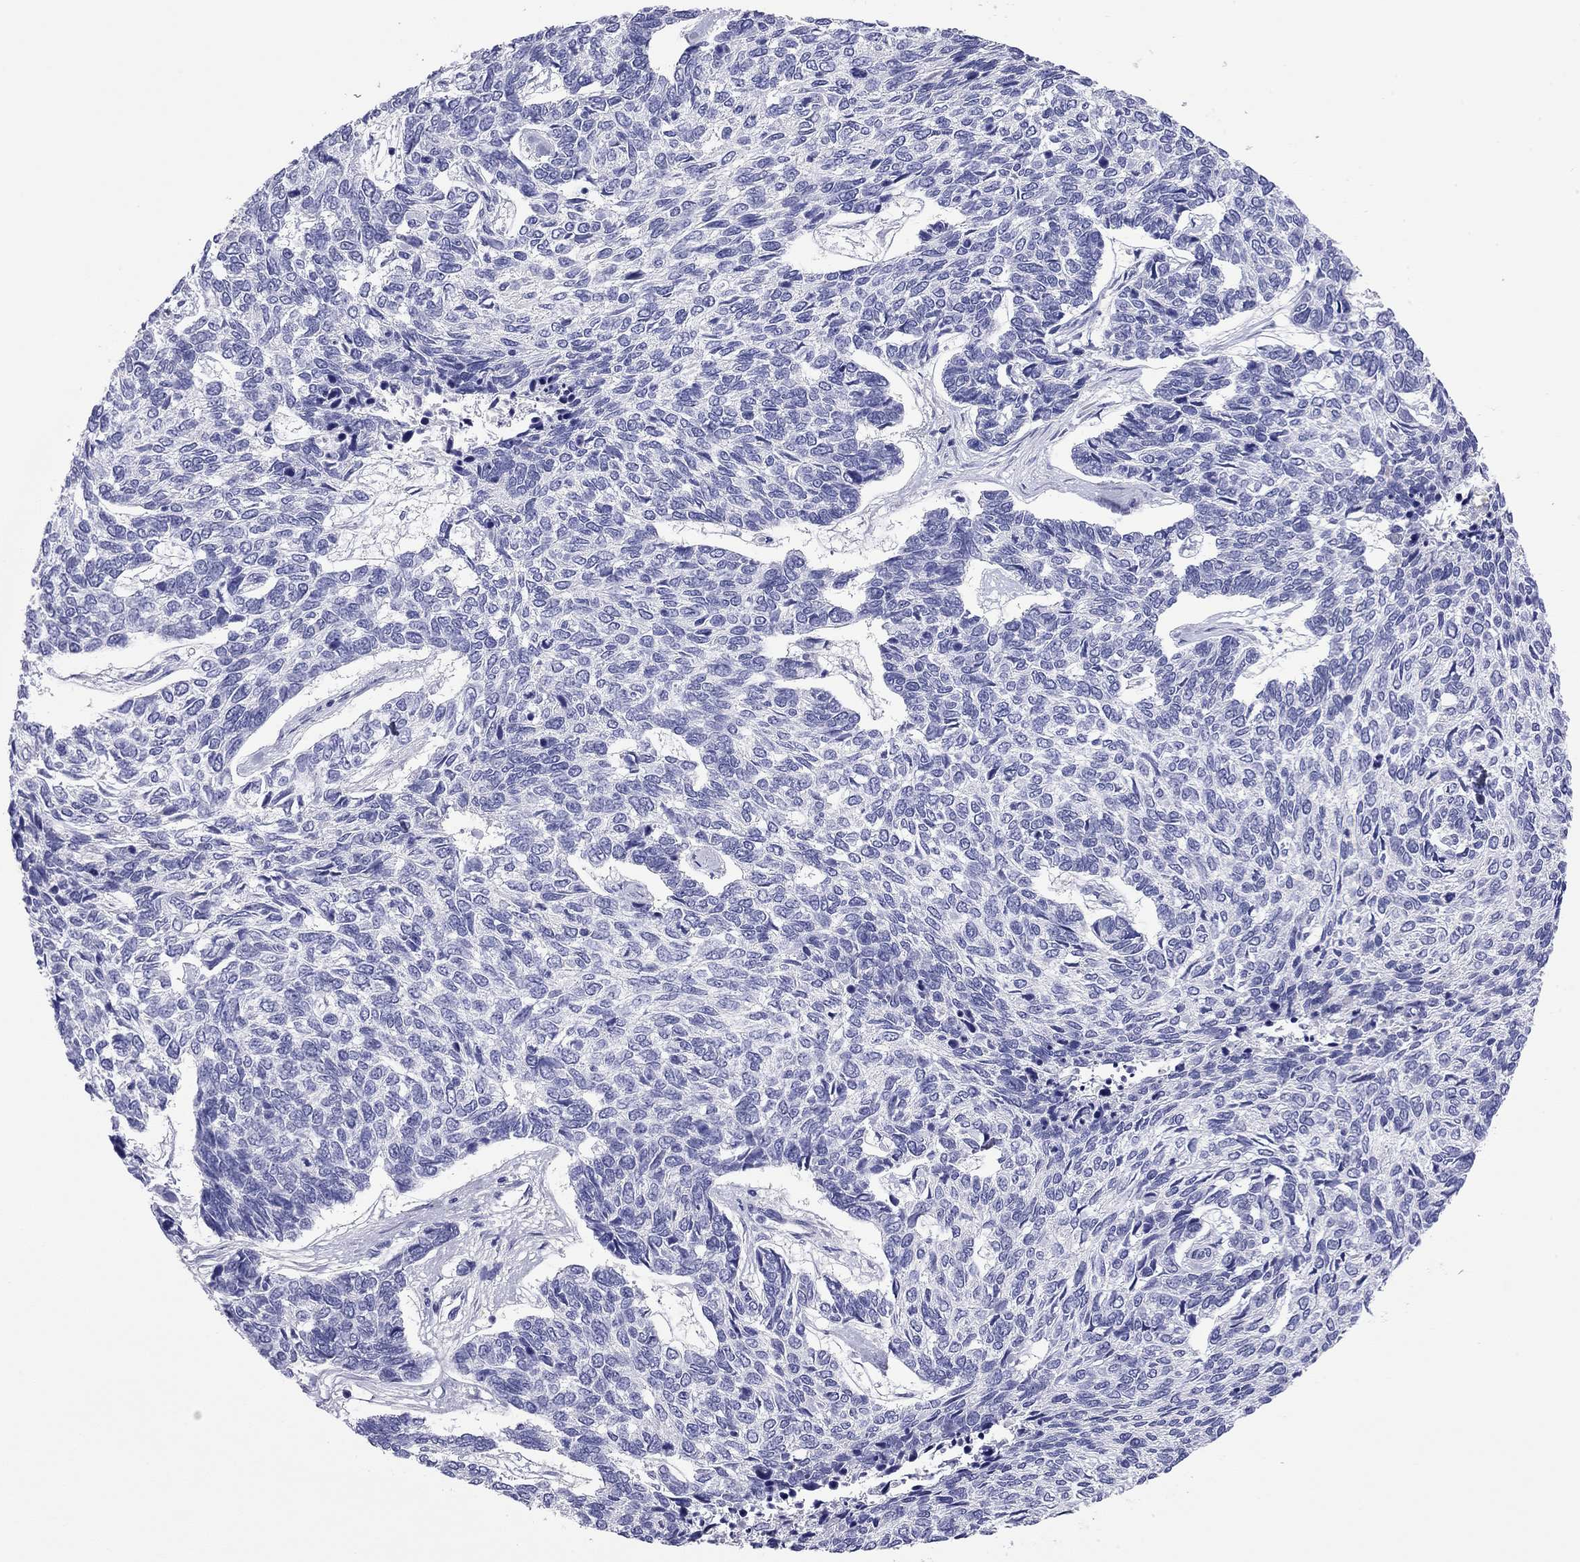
{"staining": {"intensity": "negative", "quantity": "none", "location": "none"}, "tissue": "skin cancer", "cell_type": "Tumor cells", "image_type": "cancer", "snomed": [{"axis": "morphology", "description": "Basal cell carcinoma"}, {"axis": "topography", "description": "Skin"}], "caption": "High power microscopy histopathology image of an immunohistochemistry (IHC) image of basal cell carcinoma (skin), revealing no significant positivity in tumor cells.", "gene": "ODF4", "patient": {"sex": "female", "age": 65}}